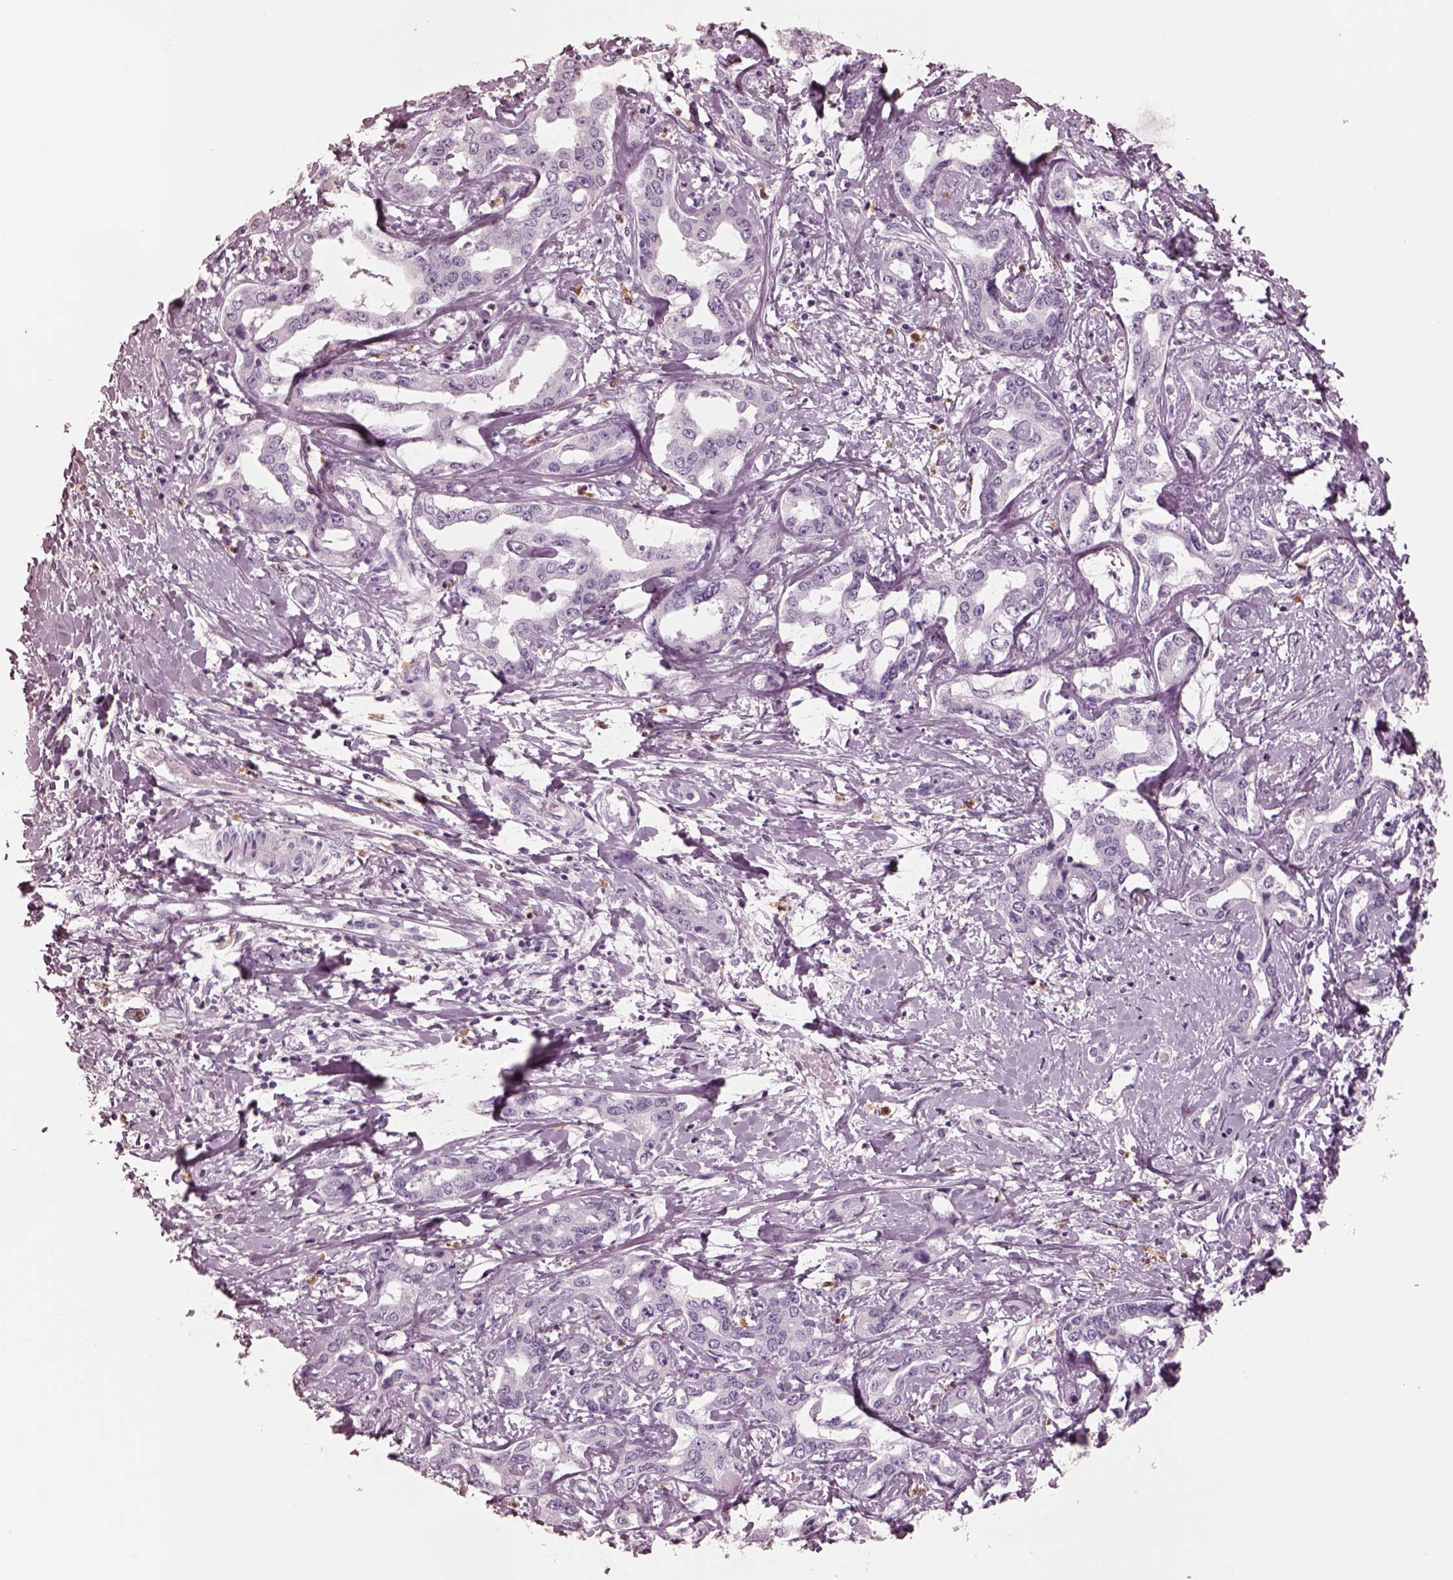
{"staining": {"intensity": "negative", "quantity": "none", "location": "none"}, "tissue": "liver cancer", "cell_type": "Tumor cells", "image_type": "cancer", "snomed": [{"axis": "morphology", "description": "Cholangiocarcinoma"}, {"axis": "topography", "description": "Liver"}], "caption": "A histopathology image of human liver cholangiocarcinoma is negative for staining in tumor cells.", "gene": "ELANE", "patient": {"sex": "male", "age": 59}}